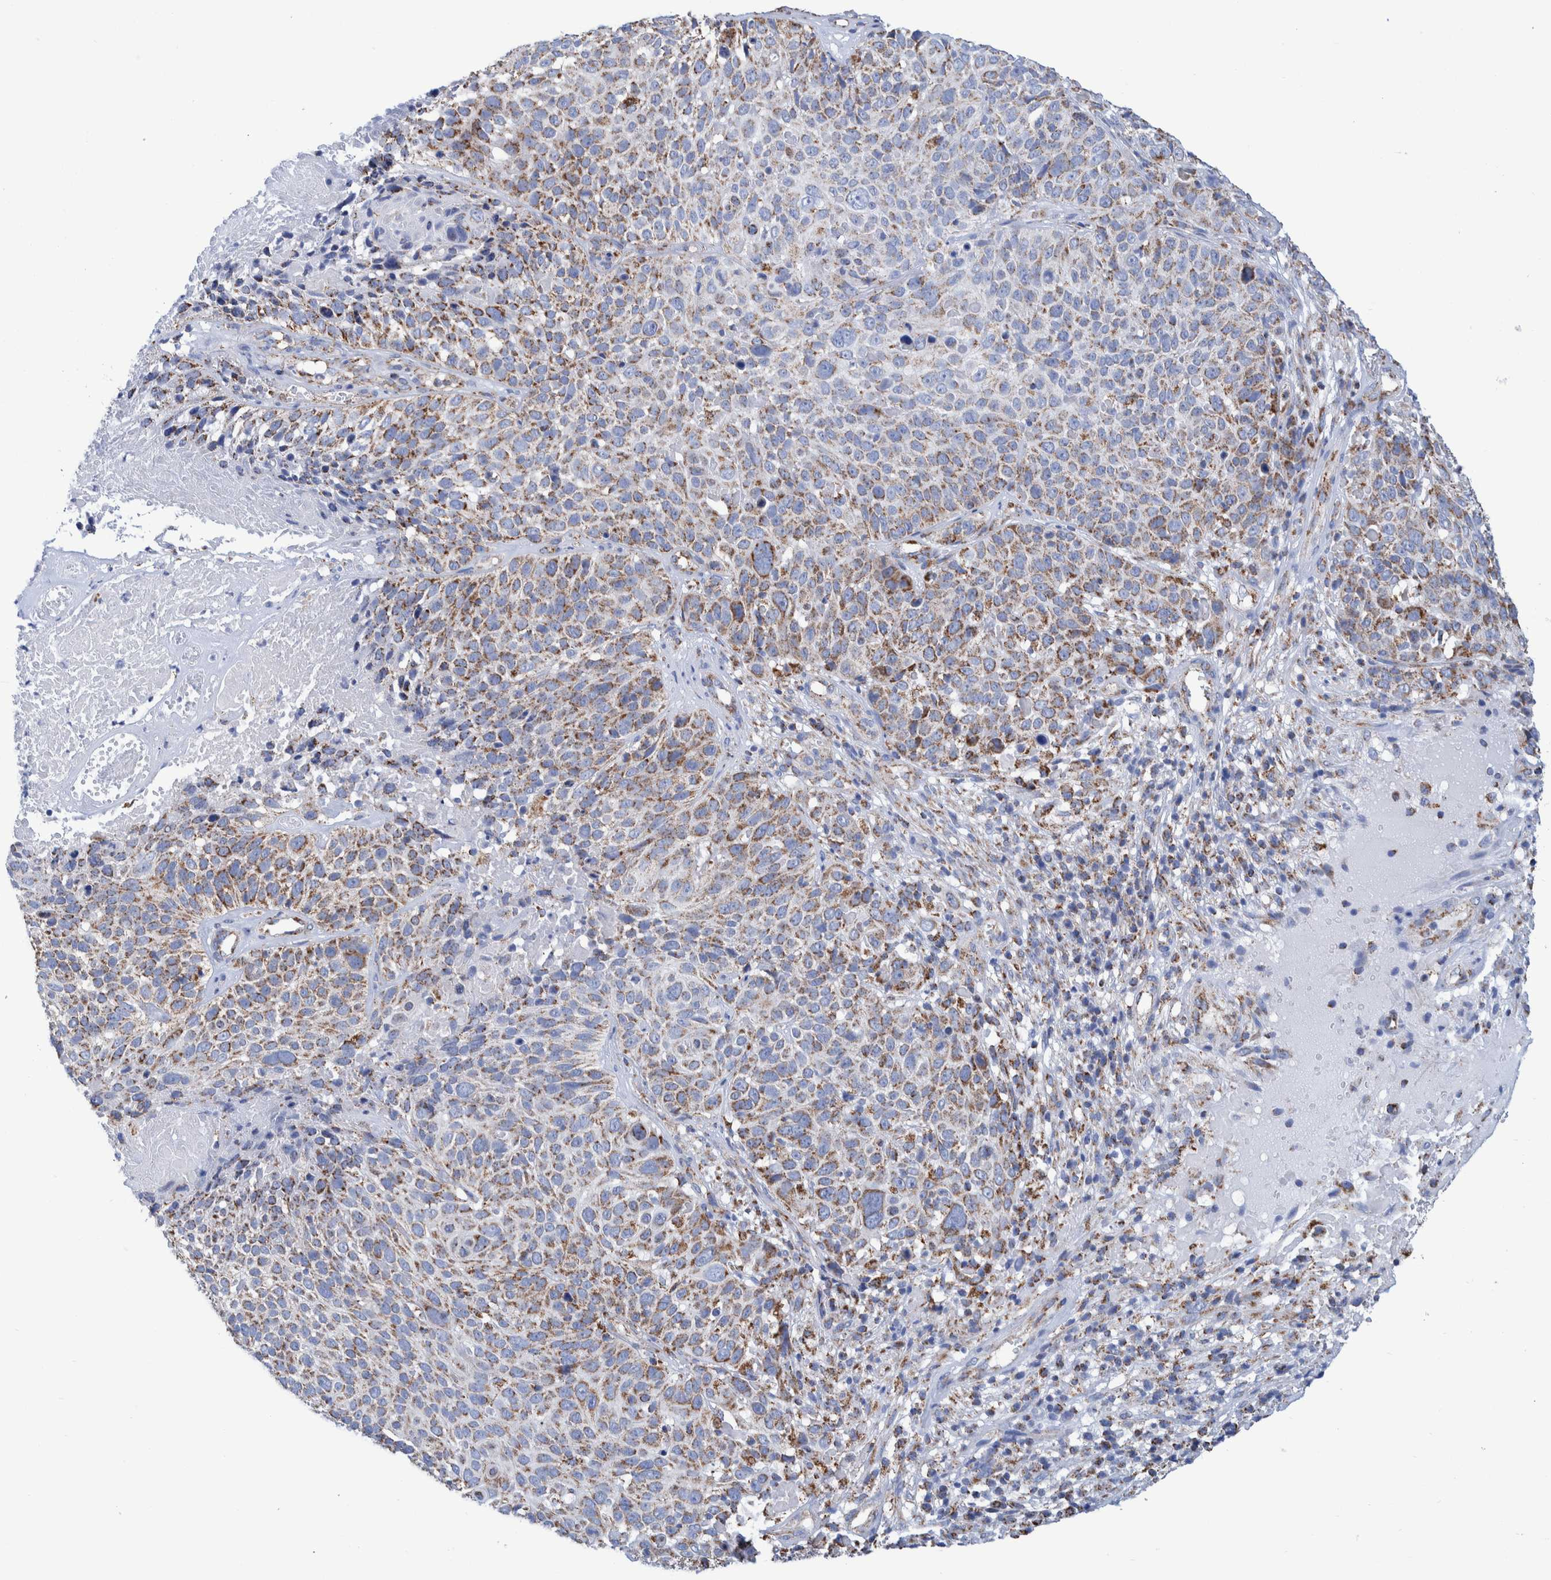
{"staining": {"intensity": "weak", "quantity": ">75%", "location": "cytoplasmic/membranous"}, "tissue": "cervical cancer", "cell_type": "Tumor cells", "image_type": "cancer", "snomed": [{"axis": "morphology", "description": "Squamous cell carcinoma, NOS"}, {"axis": "topography", "description": "Cervix"}], "caption": "DAB (3,3'-diaminobenzidine) immunohistochemical staining of human cervical squamous cell carcinoma reveals weak cytoplasmic/membranous protein expression in about >75% of tumor cells.", "gene": "DECR1", "patient": {"sex": "female", "age": 74}}